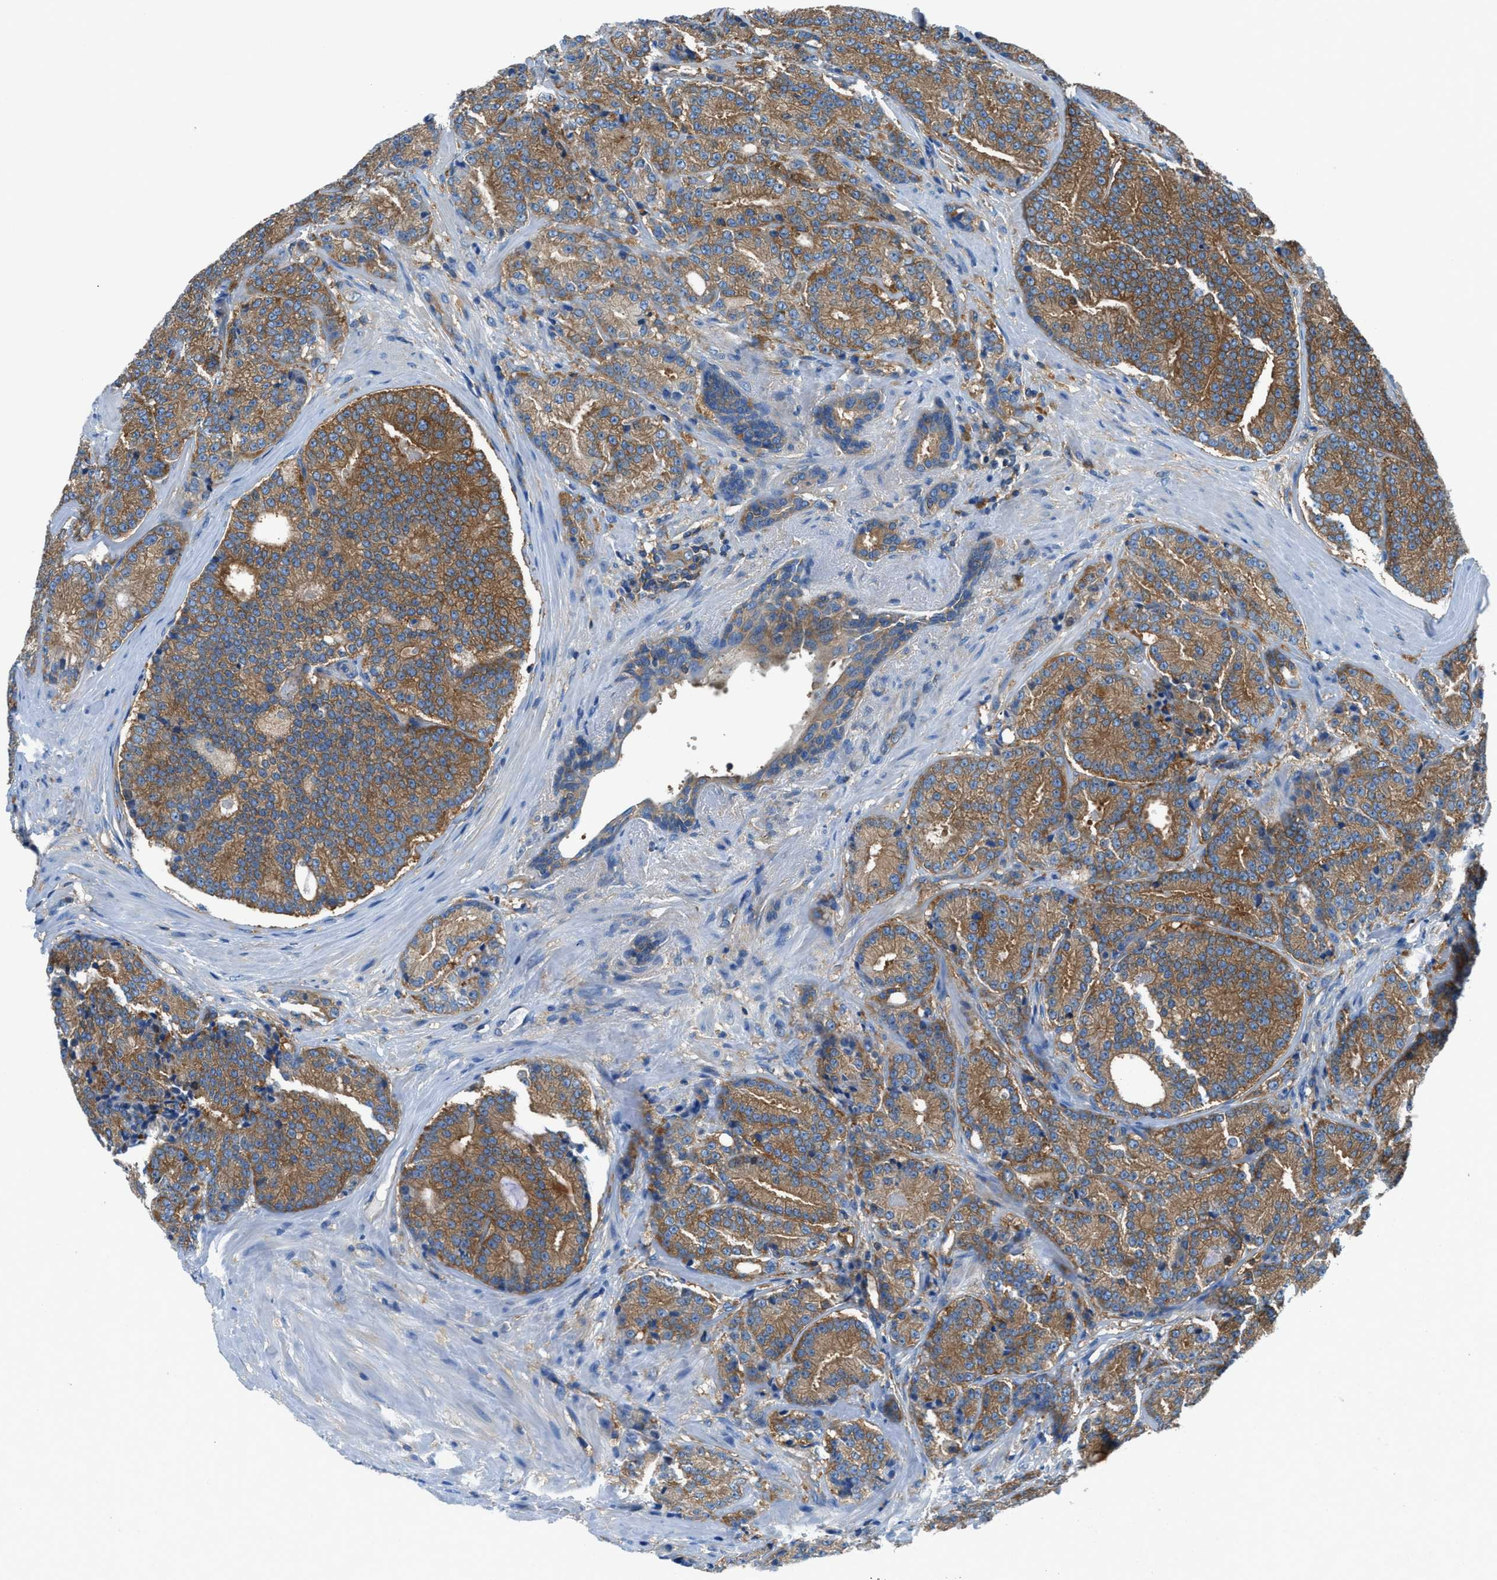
{"staining": {"intensity": "moderate", "quantity": ">75%", "location": "cytoplasmic/membranous"}, "tissue": "prostate cancer", "cell_type": "Tumor cells", "image_type": "cancer", "snomed": [{"axis": "morphology", "description": "Adenocarcinoma, High grade"}, {"axis": "topography", "description": "Prostate"}], "caption": "Immunohistochemistry (IHC) of prostate adenocarcinoma (high-grade) demonstrates medium levels of moderate cytoplasmic/membranous staining in approximately >75% of tumor cells.", "gene": "SARS1", "patient": {"sex": "male", "age": 61}}